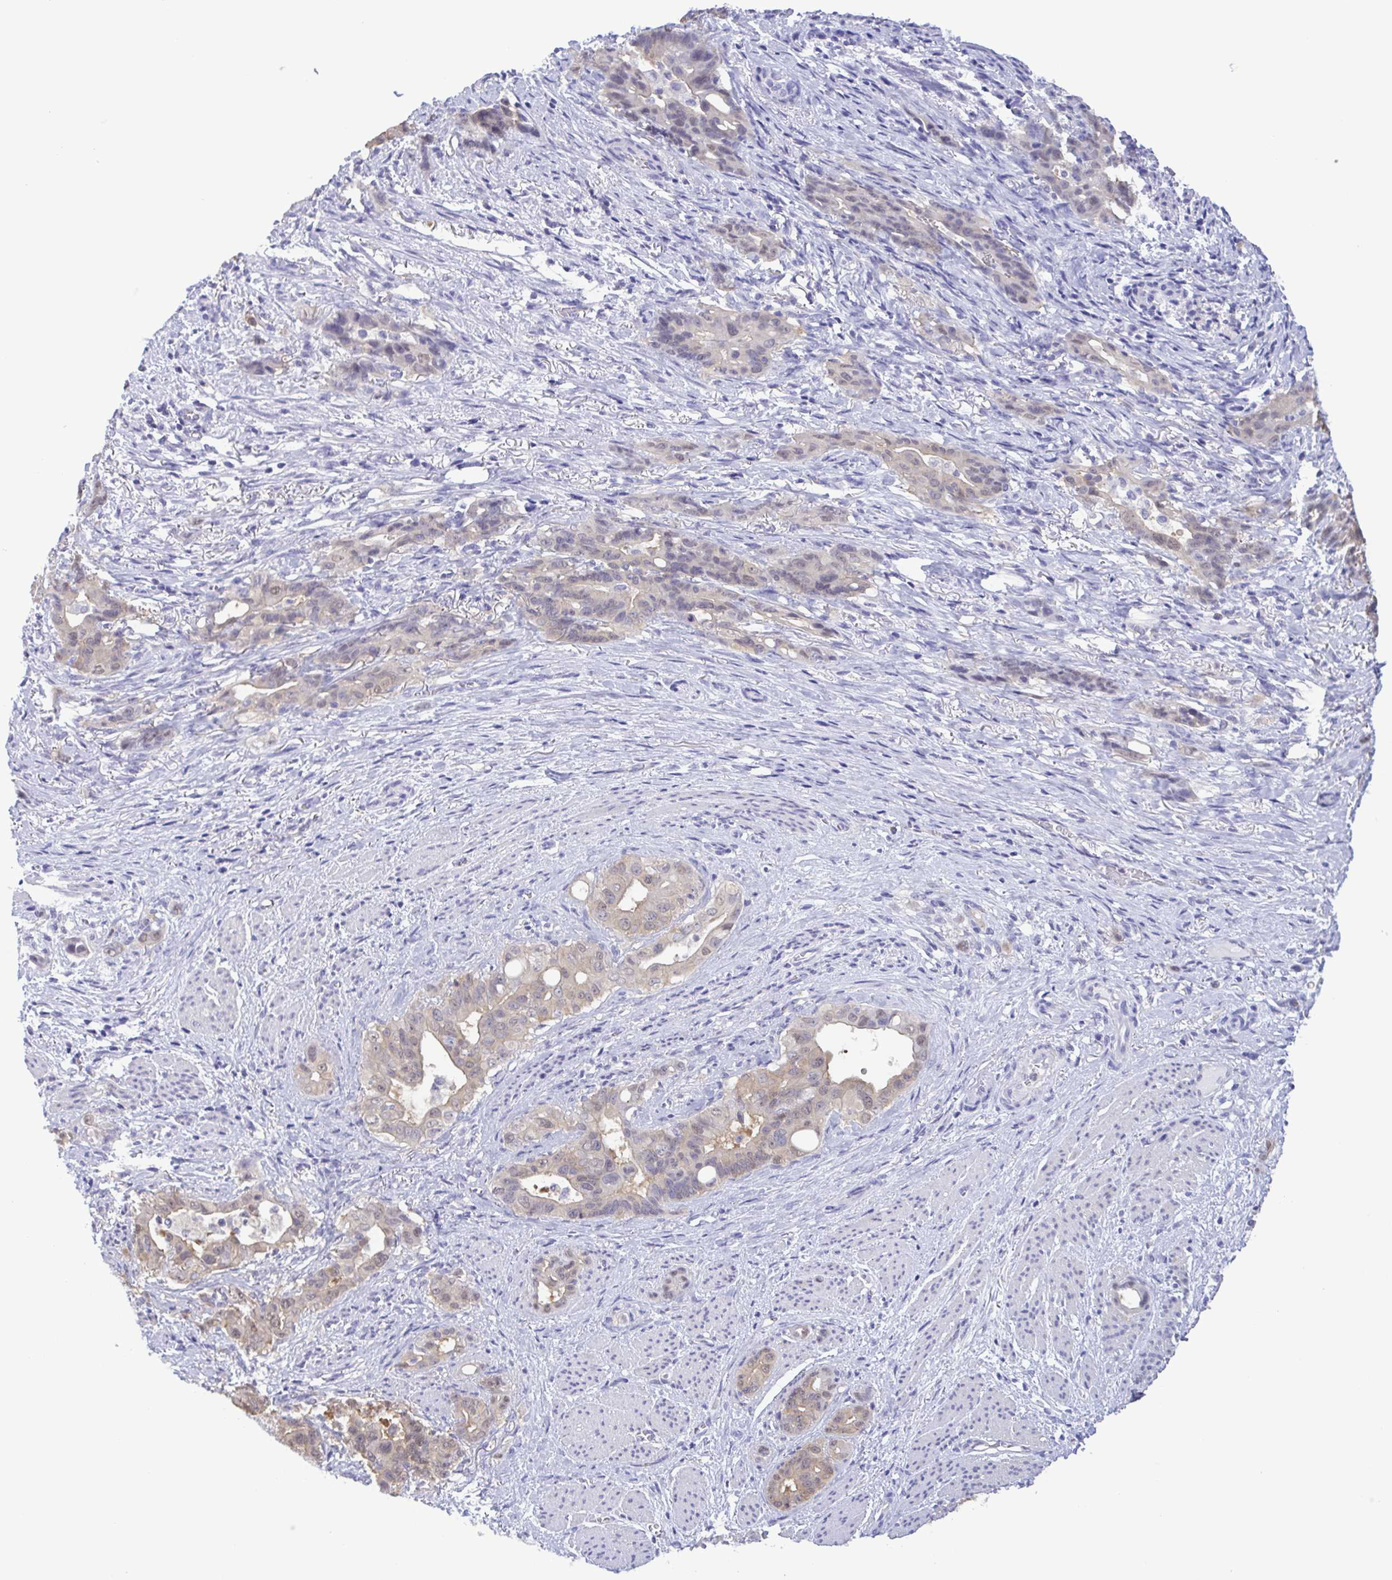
{"staining": {"intensity": "weak", "quantity": ">75%", "location": "cytoplasmic/membranous"}, "tissue": "stomach cancer", "cell_type": "Tumor cells", "image_type": "cancer", "snomed": [{"axis": "morphology", "description": "Normal tissue, NOS"}, {"axis": "morphology", "description": "Adenocarcinoma, NOS"}, {"axis": "topography", "description": "Esophagus"}, {"axis": "topography", "description": "Stomach, upper"}], "caption": "A high-resolution photomicrograph shows IHC staining of stomach adenocarcinoma, which shows weak cytoplasmic/membranous staining in approximately >75% of tumor cells. The protein of interest is stained brown, and the nuclei are stained in blue (DAB (3,3'-diaminobenzidine) IHC with brightfield microscopy, high magnification).", "gene": "LDHC", "patient": {"sex": "male", "age": 62}}